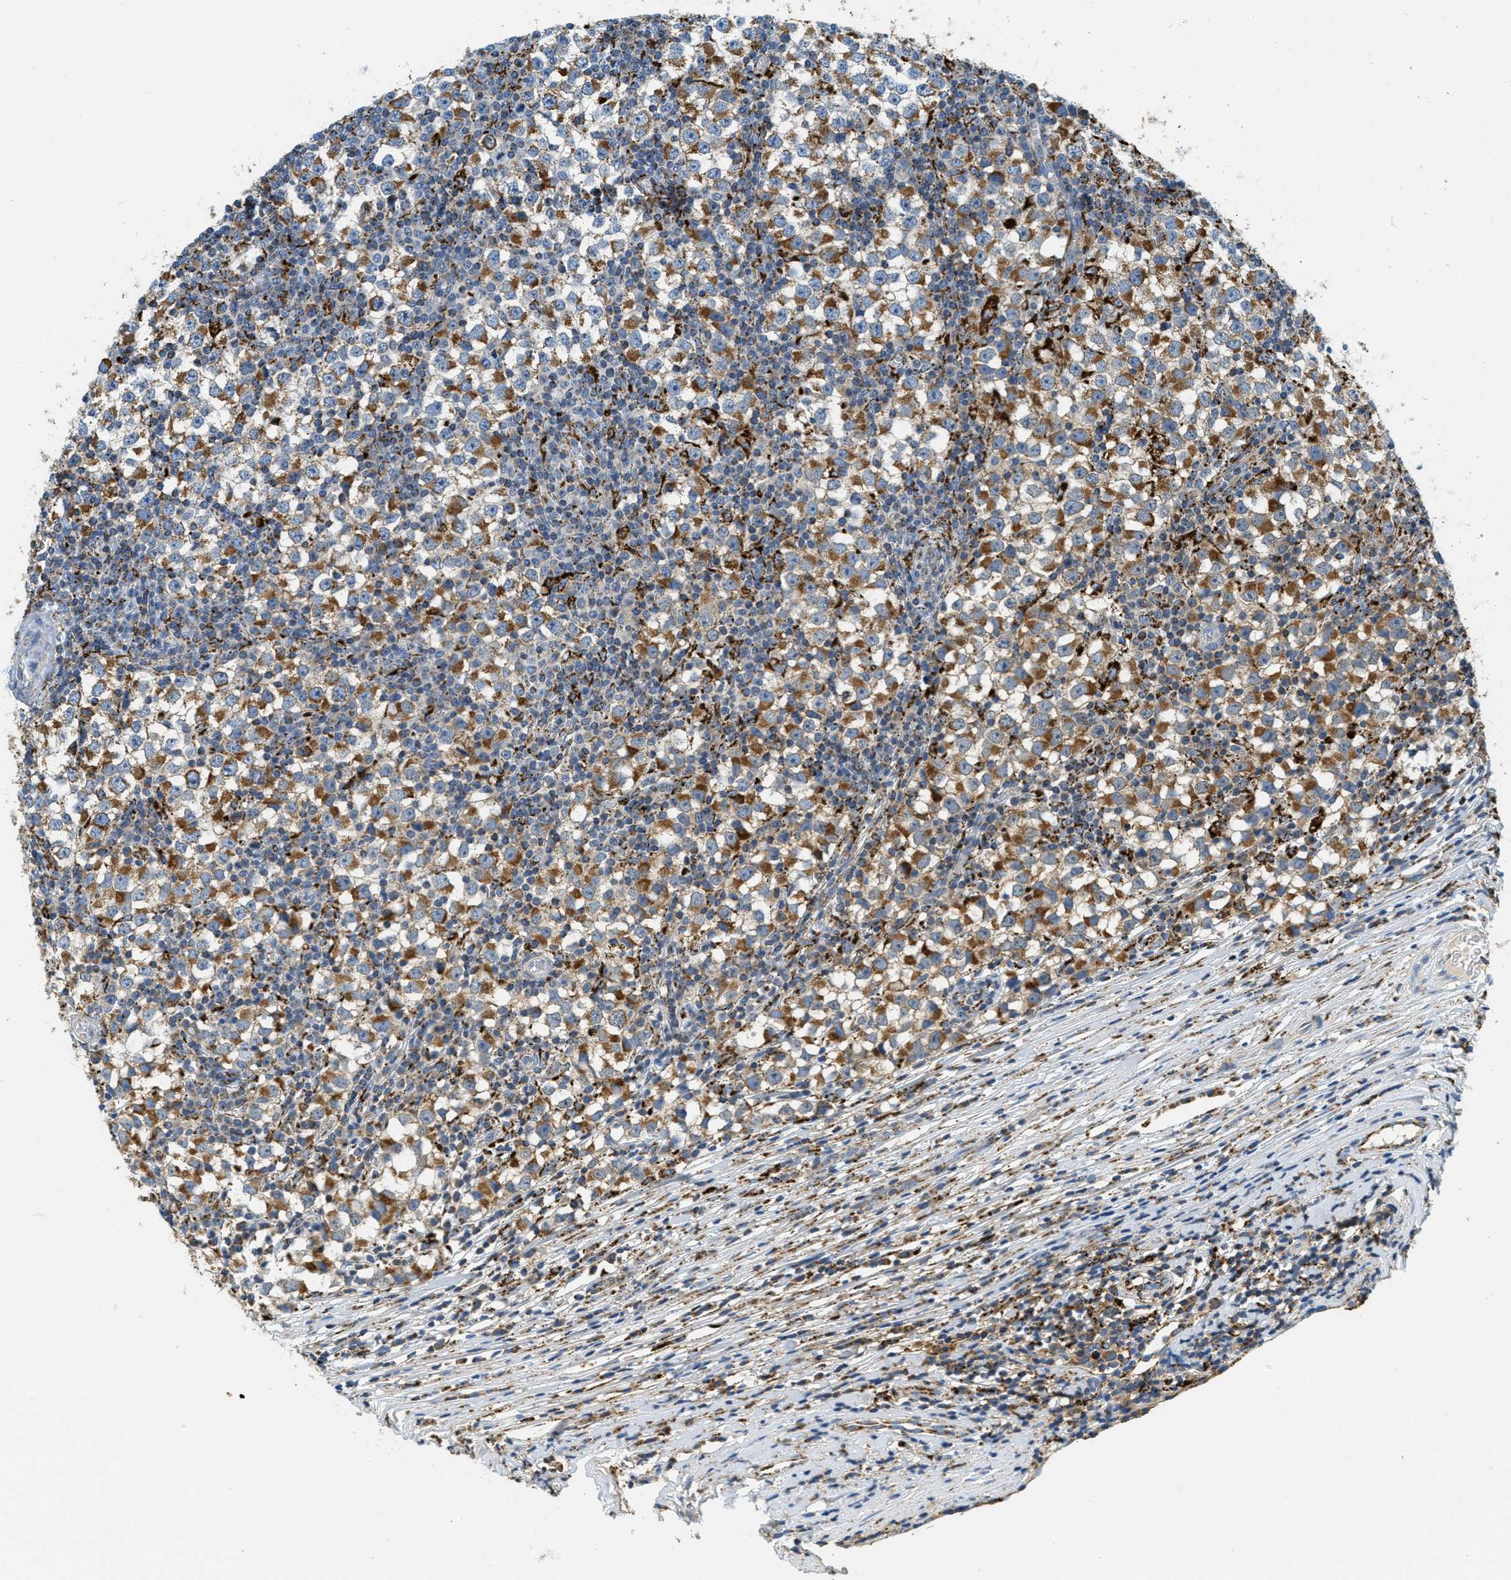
{"staining": {"intensity": "moderate", "quantity": ">75%", "location": "cytoplasmic/membranous"}, "tissue": "testis cancer", "cell_type": "Tumor cells", "image_type": "cancer", "snomed": [{"axis": "morphology", "description": "Seminoma, NOS"}, {"axis": "topography", "description": "Testis"}], "caption": "Human testis cancer (seminoma) stained for a protein (brown) displays moderate cytoplasmic/membranous positive expression in about >75% of tumor cells.", "gene": "HLCS", "patient": {"sex": "male", "age": 65}}